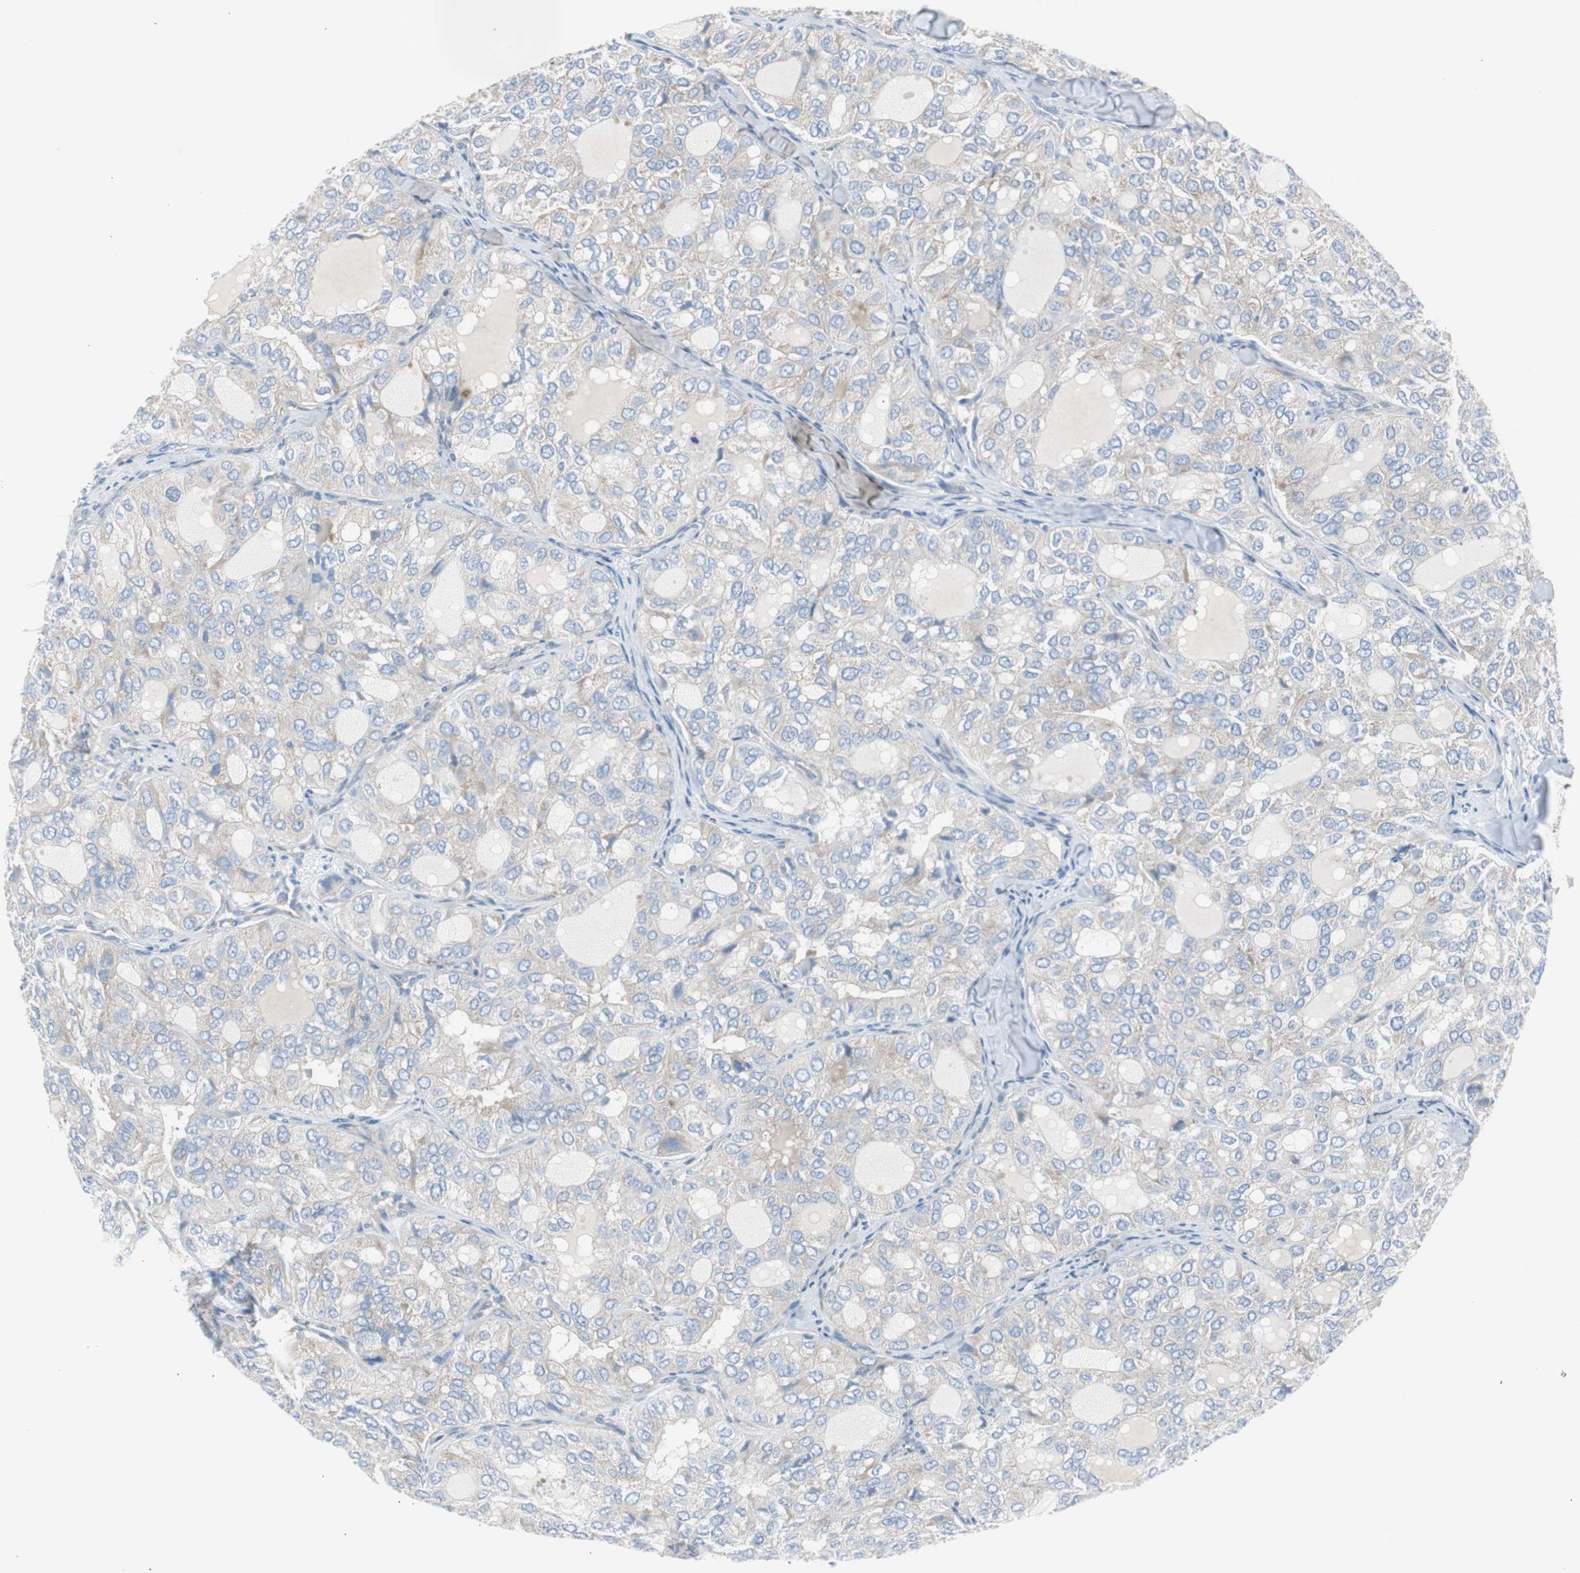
{"staining": {"intensity": "negative", "quantity": "none", "location": "none"}, "tissue": "thyroid cancer", "cell_type": "Tumor cells", "image_type": "cancer", "snomed": [{"axis": "morphology", "description": "Follicular adenoma carcinoma, NOS"}, {"axis": "topography", "description": "Thyroid gland"}], "caption": "Immunohistochemistry (IHC) photomicrograph of neoplastic tissue: thyroid cancer stained with DAB exhibits no significant protein staining in tumor cells. Brightfield microscopy of immunohistochemistry stained with DAB (brown) and hematoxylin (blue), captured at high magnification.", "gene": "RPS12", "patient": {"sex": "male", "age": 75}}